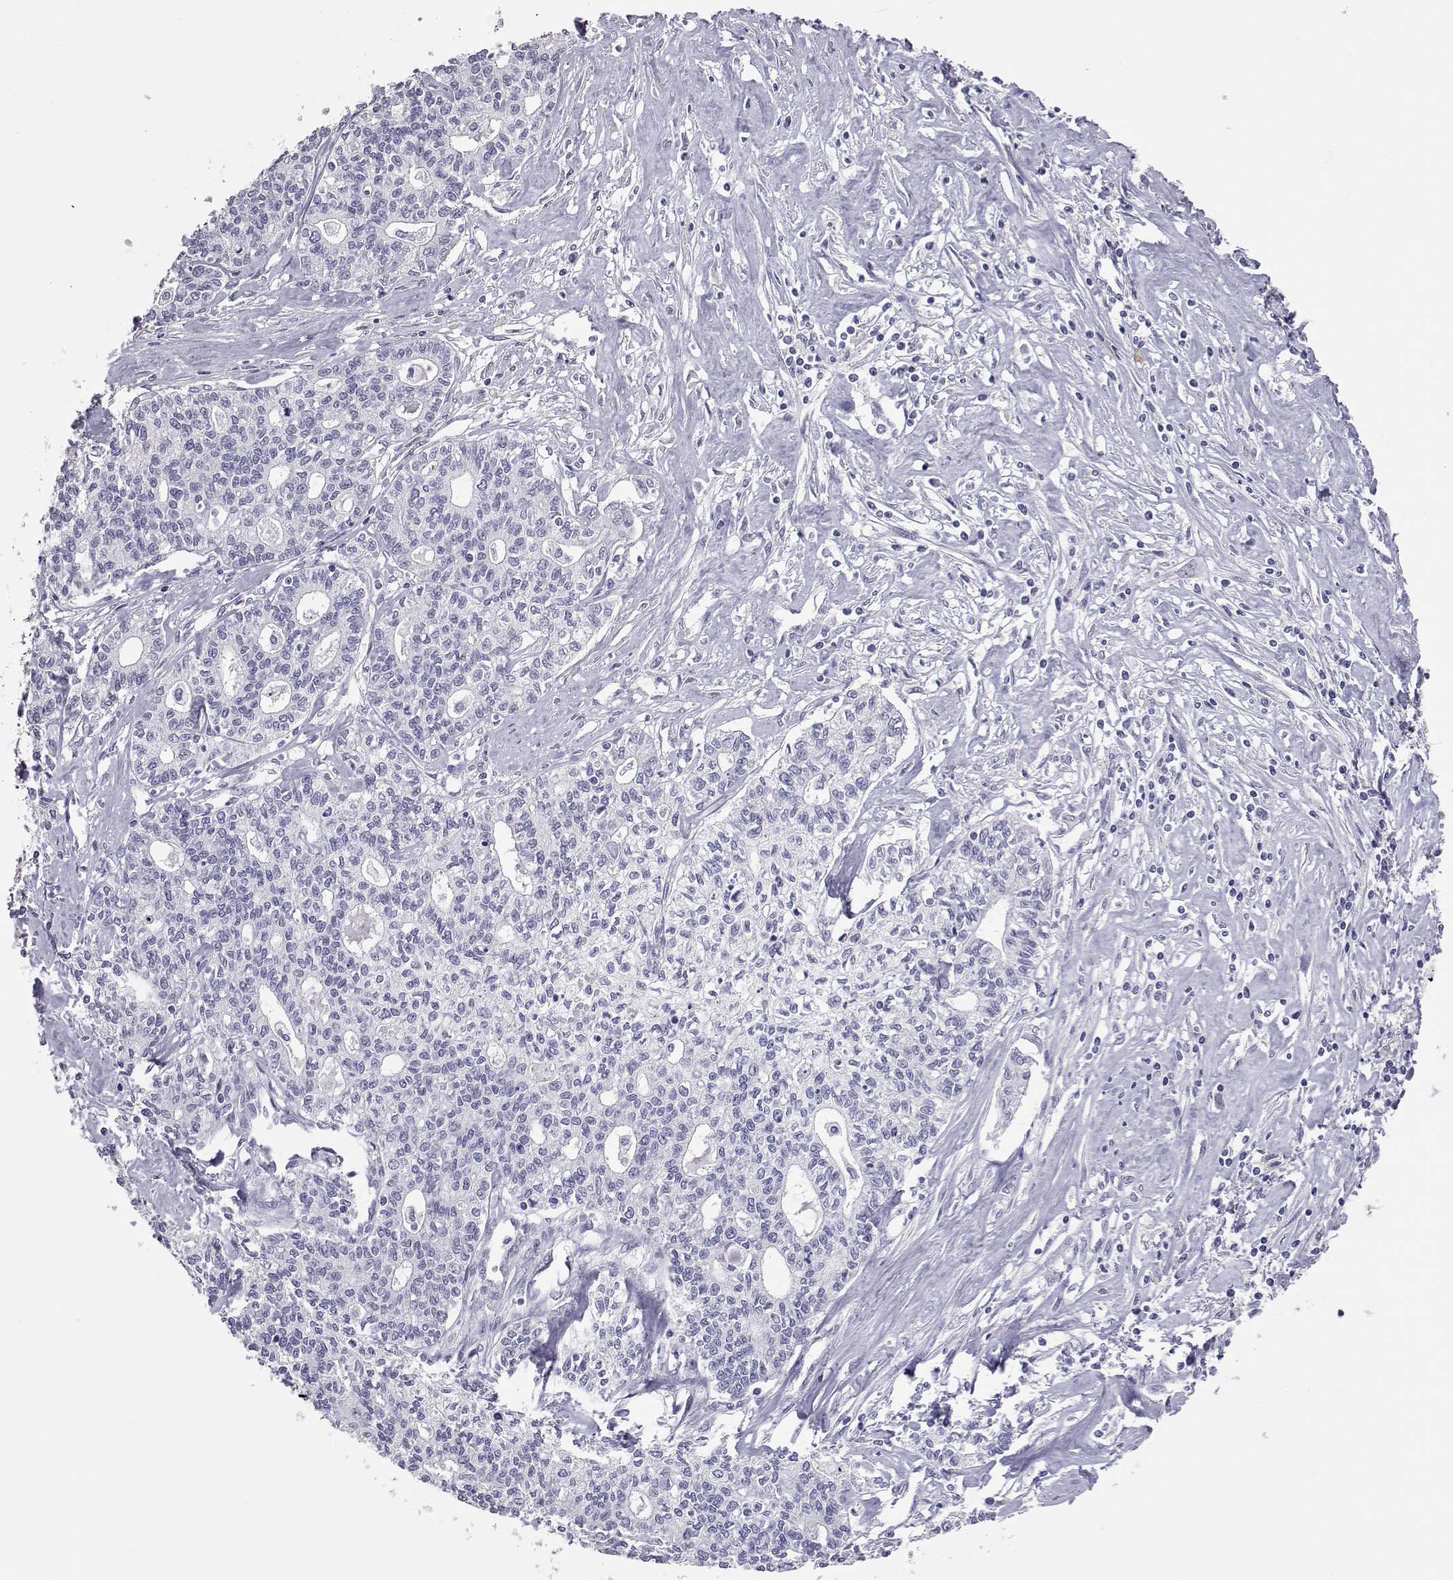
{"staining": {"intensity": "negative", "quantity": "none", "location": "none"}, "tissue": "liver cancer", "cell_type": "Tumor cells", "image_type": "cancer", "snomed": [{"axis": "morphology", "description": "Cholangiocarcinoma"}, {"axis": "topography", "description": "Liver"}], "caption": "DAB immunohistochemical staining of liver cancer exhibits no significant positivity in tumor cells.", "gene": "PMCH", "patient": {"sex": "female", "age": 61}}